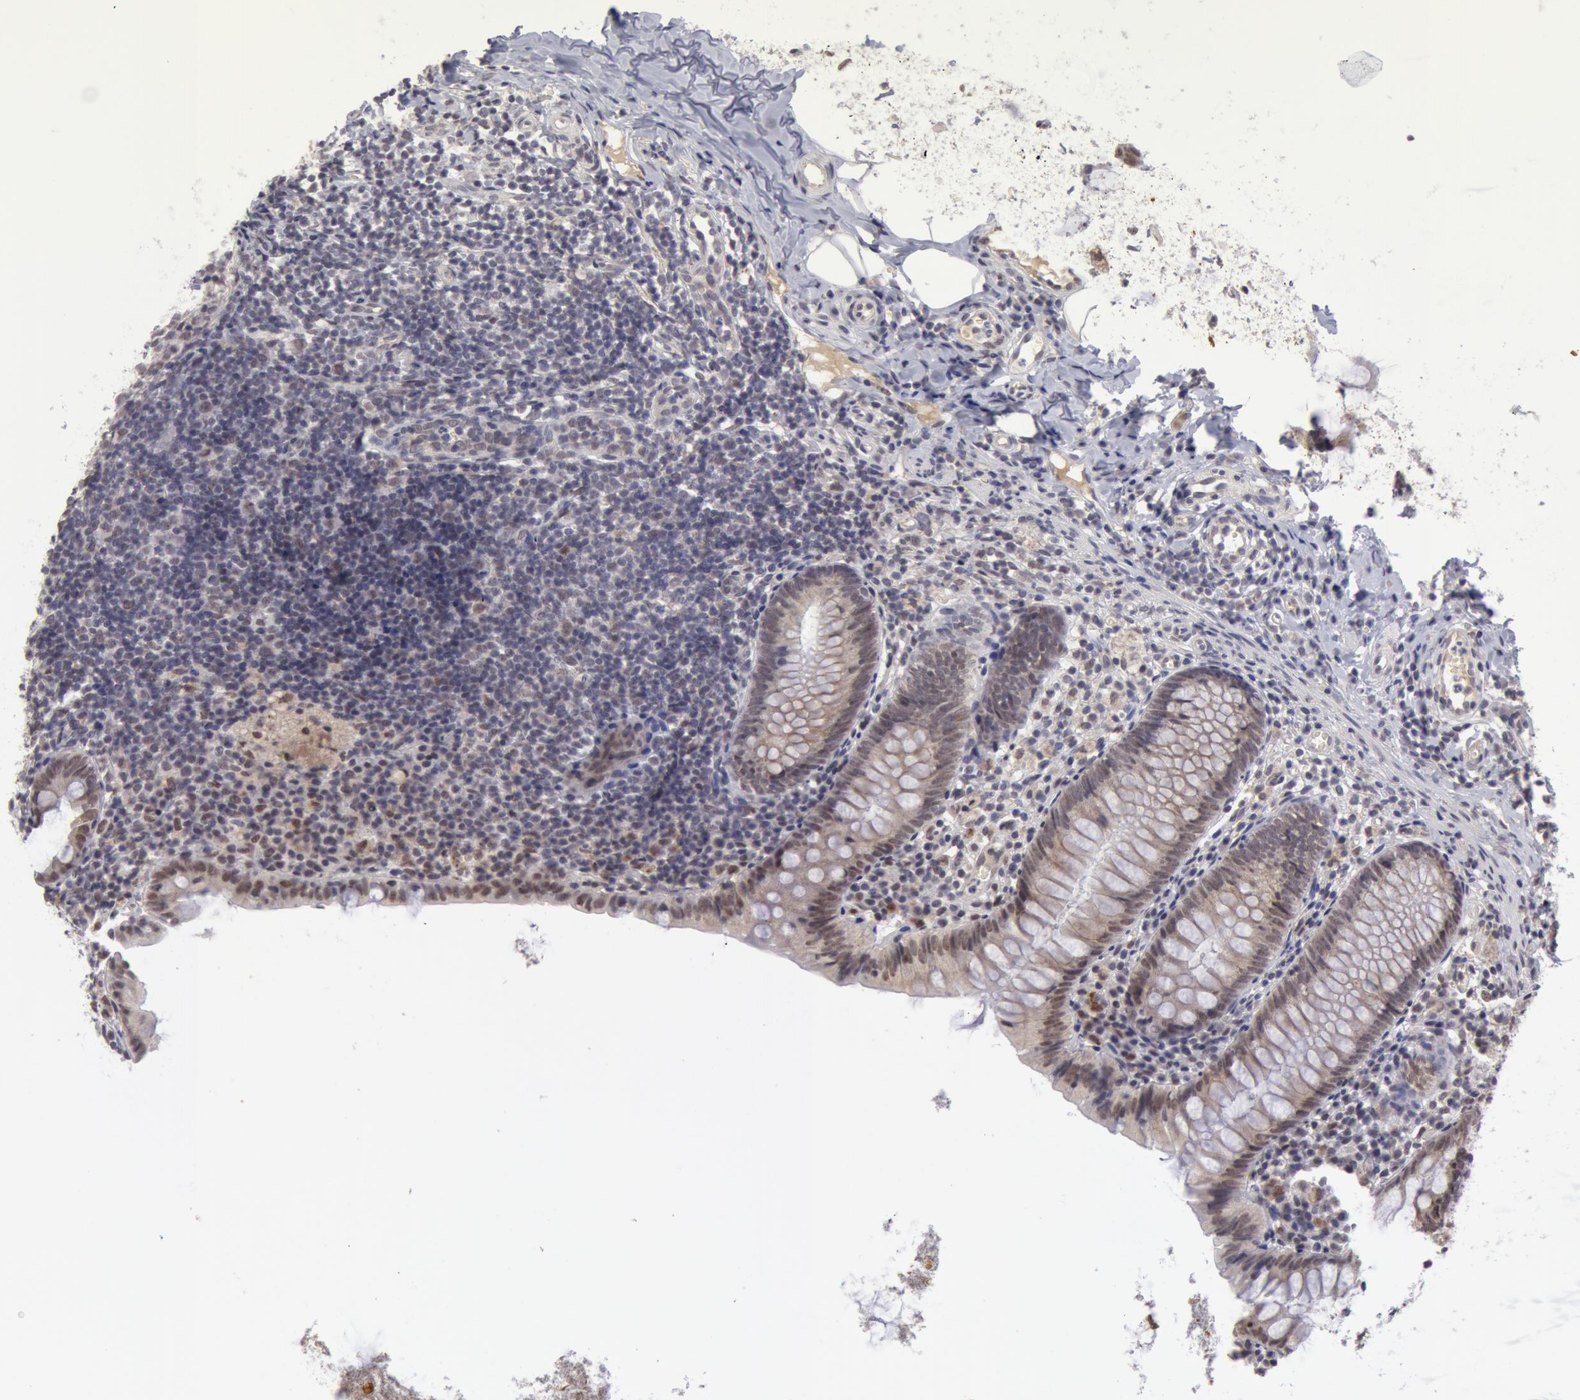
{"staining": {"intensity": "moderate", "quantity": "25%-75%", "location": "cytoplasmic/membranous,nuclear"}, "tissue": "appendix", "cell_type": "Glandular cells", "image_type": "normal", "snomed": [{"axis": "morphology", "description": "Normal tissue, NOS"}, {"axis": "topography", "description": "Appendix"}], "caption": "About 25%-75% of glandular cells in benign appendix exhibit moderate cytoplasmic/membranous,nuclear protein expression as visualized by brown immunohistochemical staining.", "gene": "VRTN", "patient": {"sex": "female", "age": 9}}